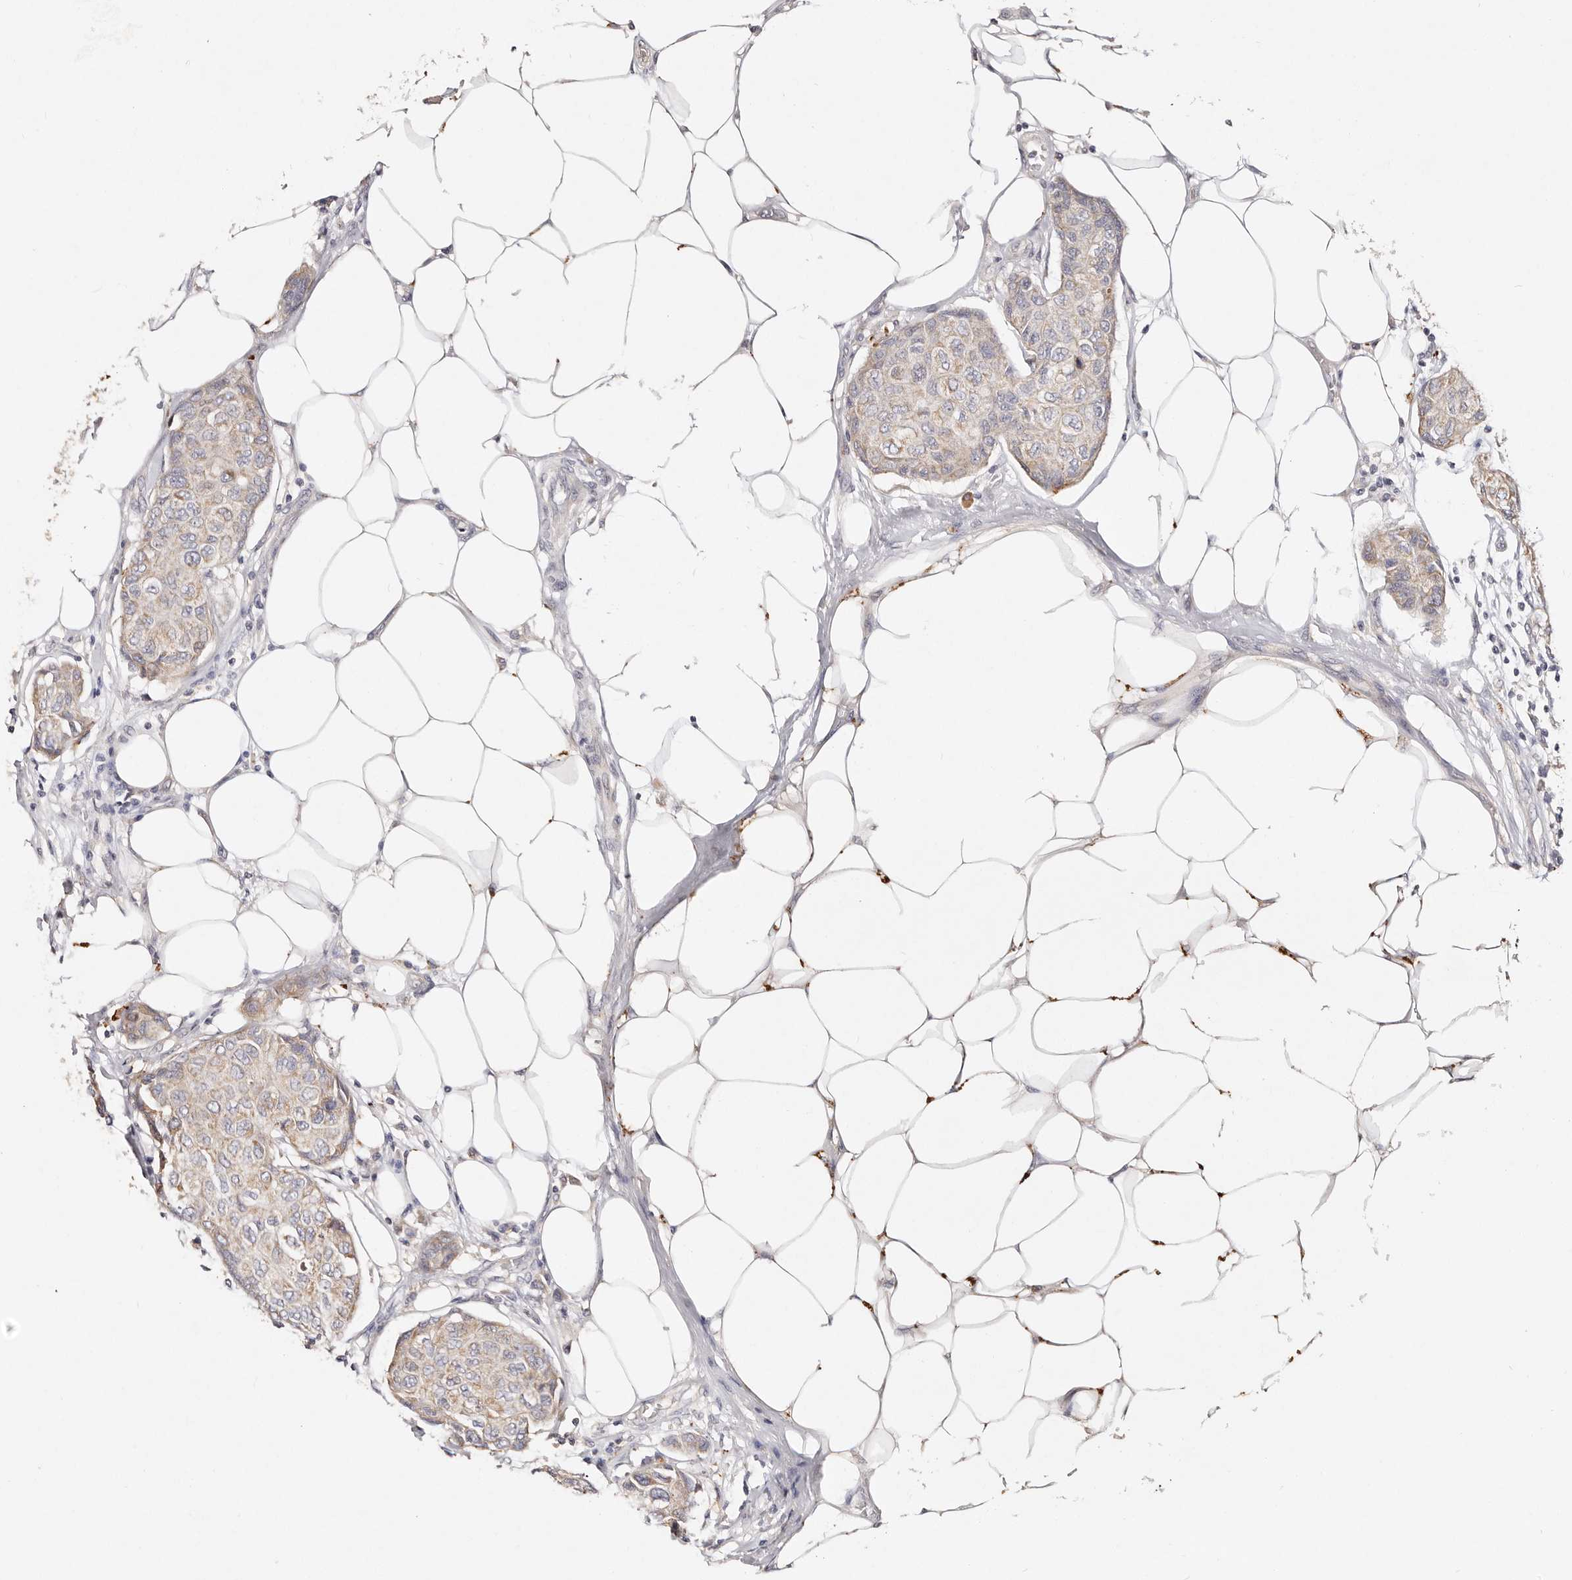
{"staining": {"intensity": "weak", "quantity": ">75%", "location": "cytoplasmic/membranous"}, "tissue": "breast cancer", "cell_type": "Tumor cells", "image_type": "cancer", "snomed": [{"axis": "morphology", "description": "Duct carcinoma"}, {"axis": "topography", "description": "Breast"}], "caption": "High-magnification brightfield microscopy of breast cancer (infiltrating ductal carcinoma) stained with DAB (brown) and counterstained with hematoxylin (blue). tumor cells exhibit weak cytoplasmic/membranous expression is present in approximately>75% of cells.", "gene": "VIPAS39", "patient": {"sex": "female", "age": 80}}